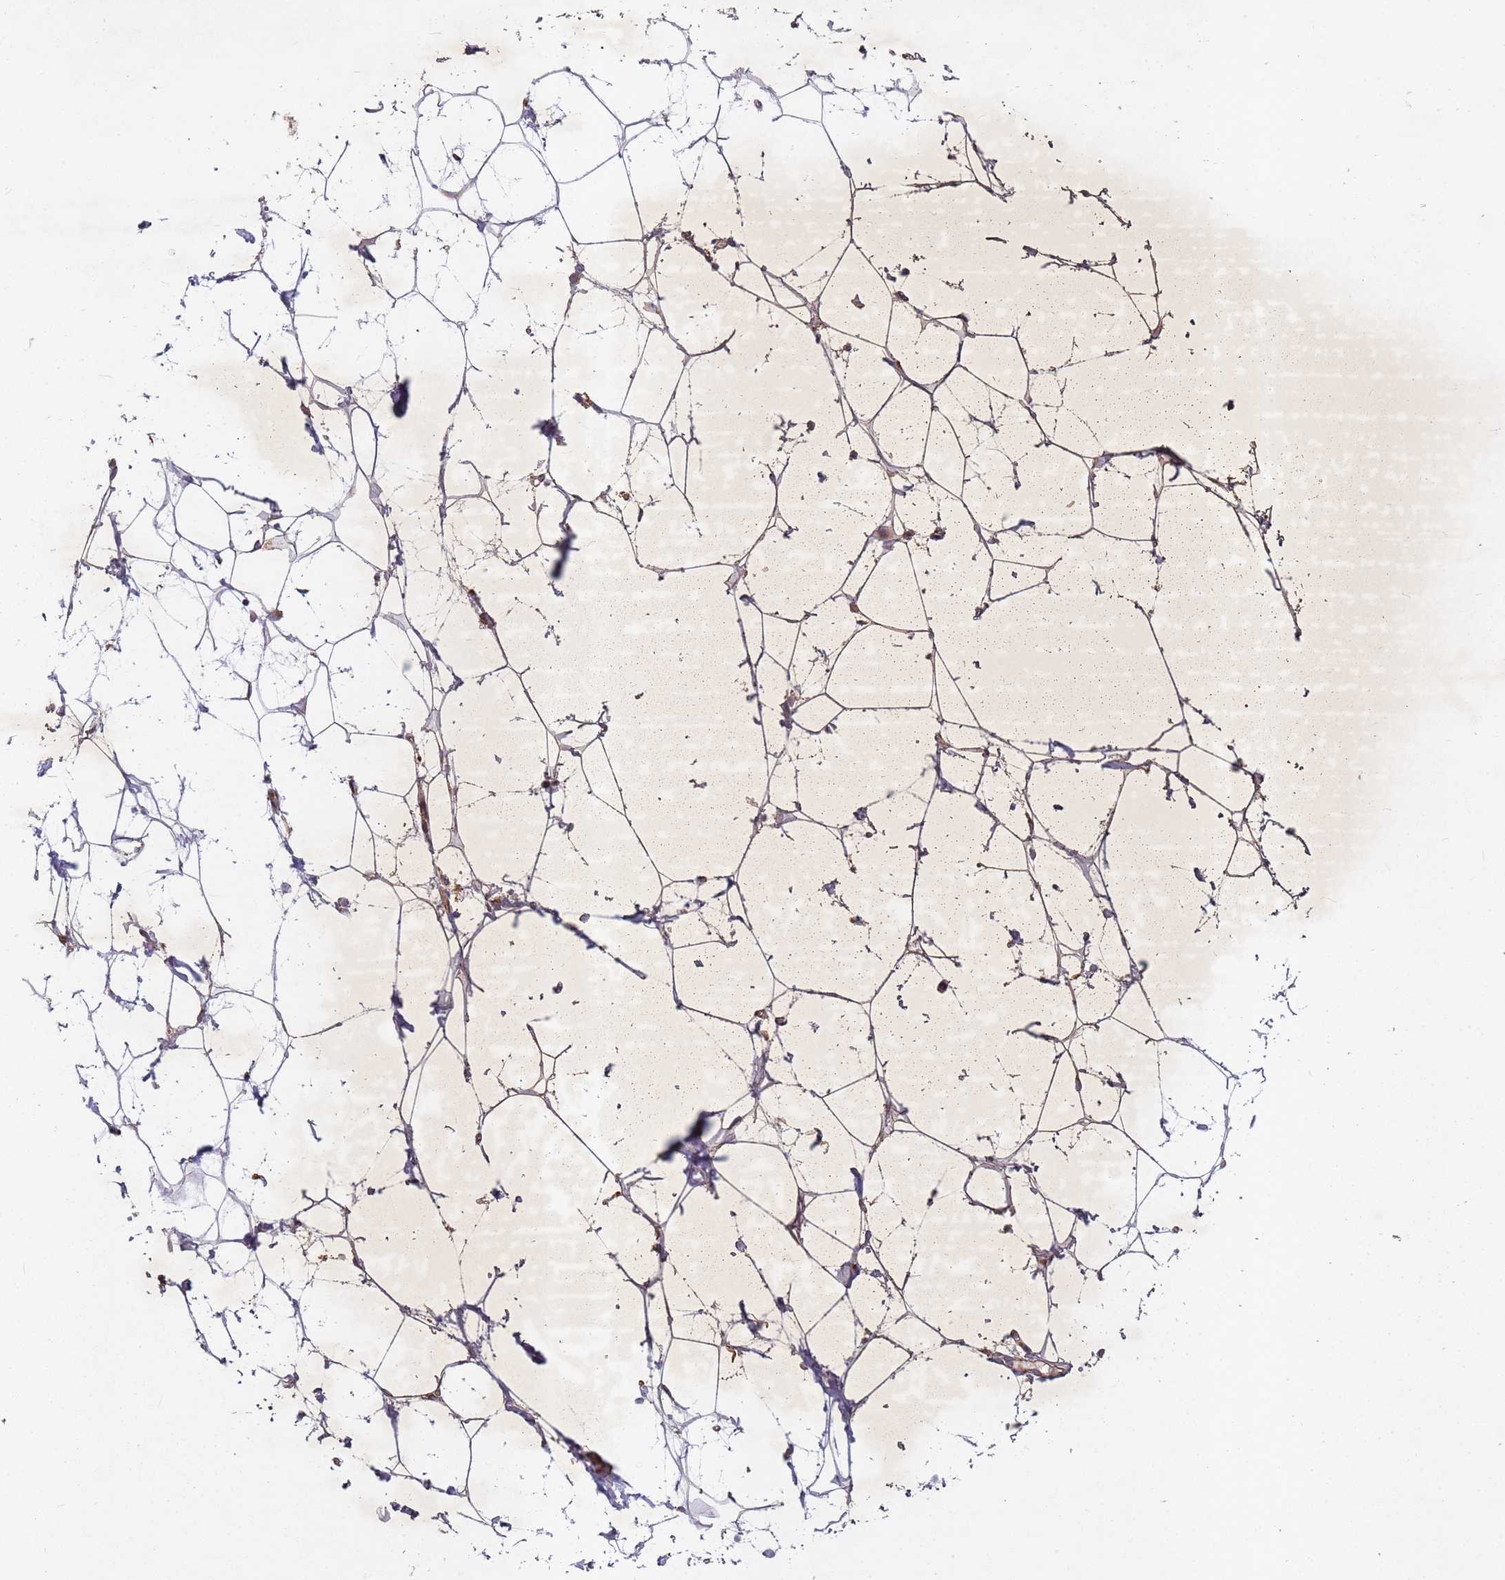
{"staining": {"intensity": "moderate", "quantity": ">75%", "location": "cytoplasmic/membranous"}, "tissue": "adipose tissue", "cell_type": "Adipocytes", "image_type": "normal", "snomed": [{"axis": "morphology", "description": "Normal tissue, NOS"}, {"axis": "topography", "description": "Breast"}], "caption": "Immunohistochemistry (IHC) of benign adipose tissue exhibits medium levels of moderate cytoplasmic/membranous expression in about >75% of adipocytes.", "gene": "ARFRP1", "patient": {"sex": "female", "age": 26}}